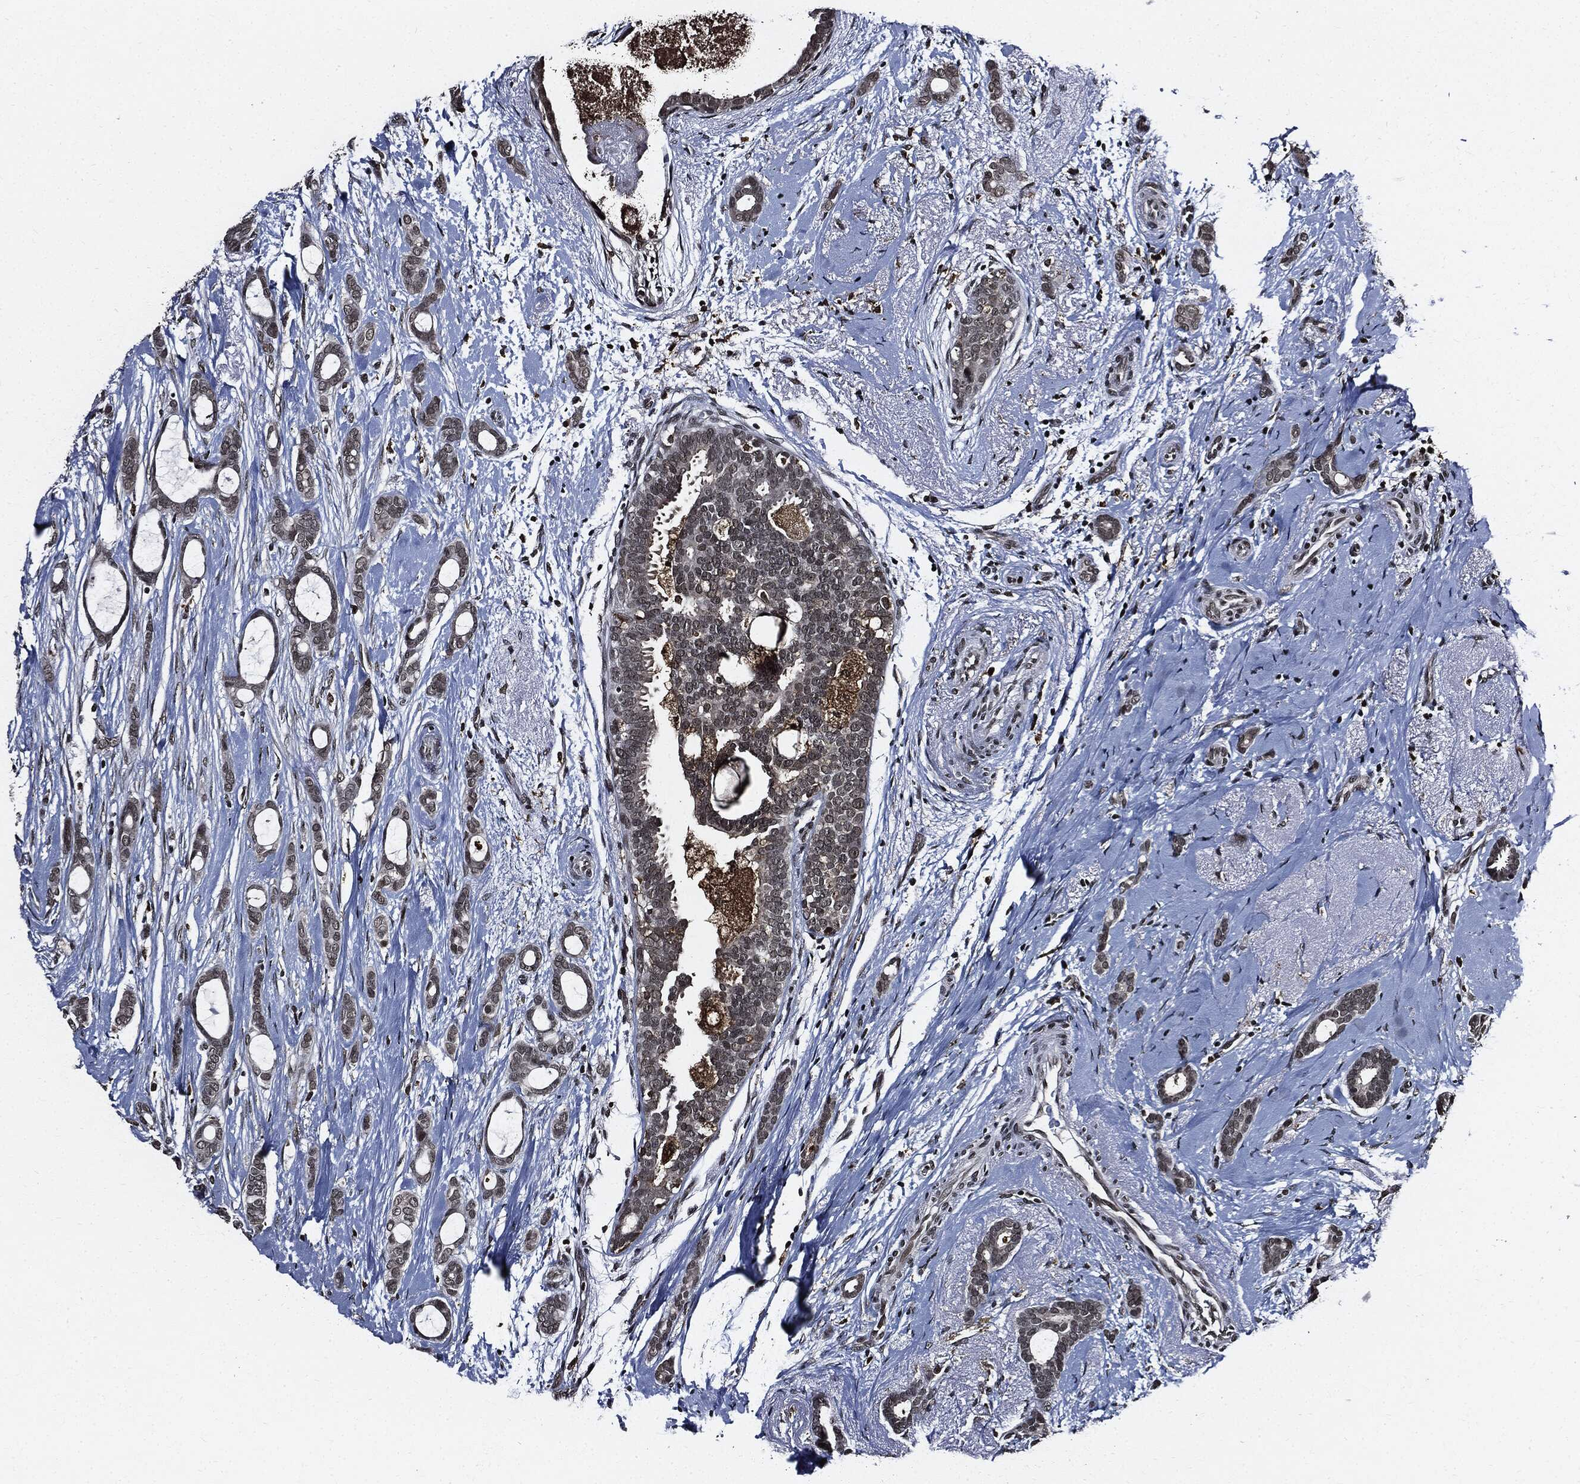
{"staining": {"intensity": "weak", "quantity": "25%-75%", "location": "nuclear"}, "tissue": "breast cancer", "cell_type": "Tumor cells", "image_type": "cancer", "snomed": [{"axis": "morphology", "description": "Duct carcinoma"}, {"axis": "topography", "description": "Breast"}], "caption": "Immunohistochemical staining of human breast cancer (invasive ductal carcinoma) displays weak nuclear protein staining in about 25%-75% of tumor cells.", "gene": "SUGT1", "patient": {"sex": "female", "age": 51}}